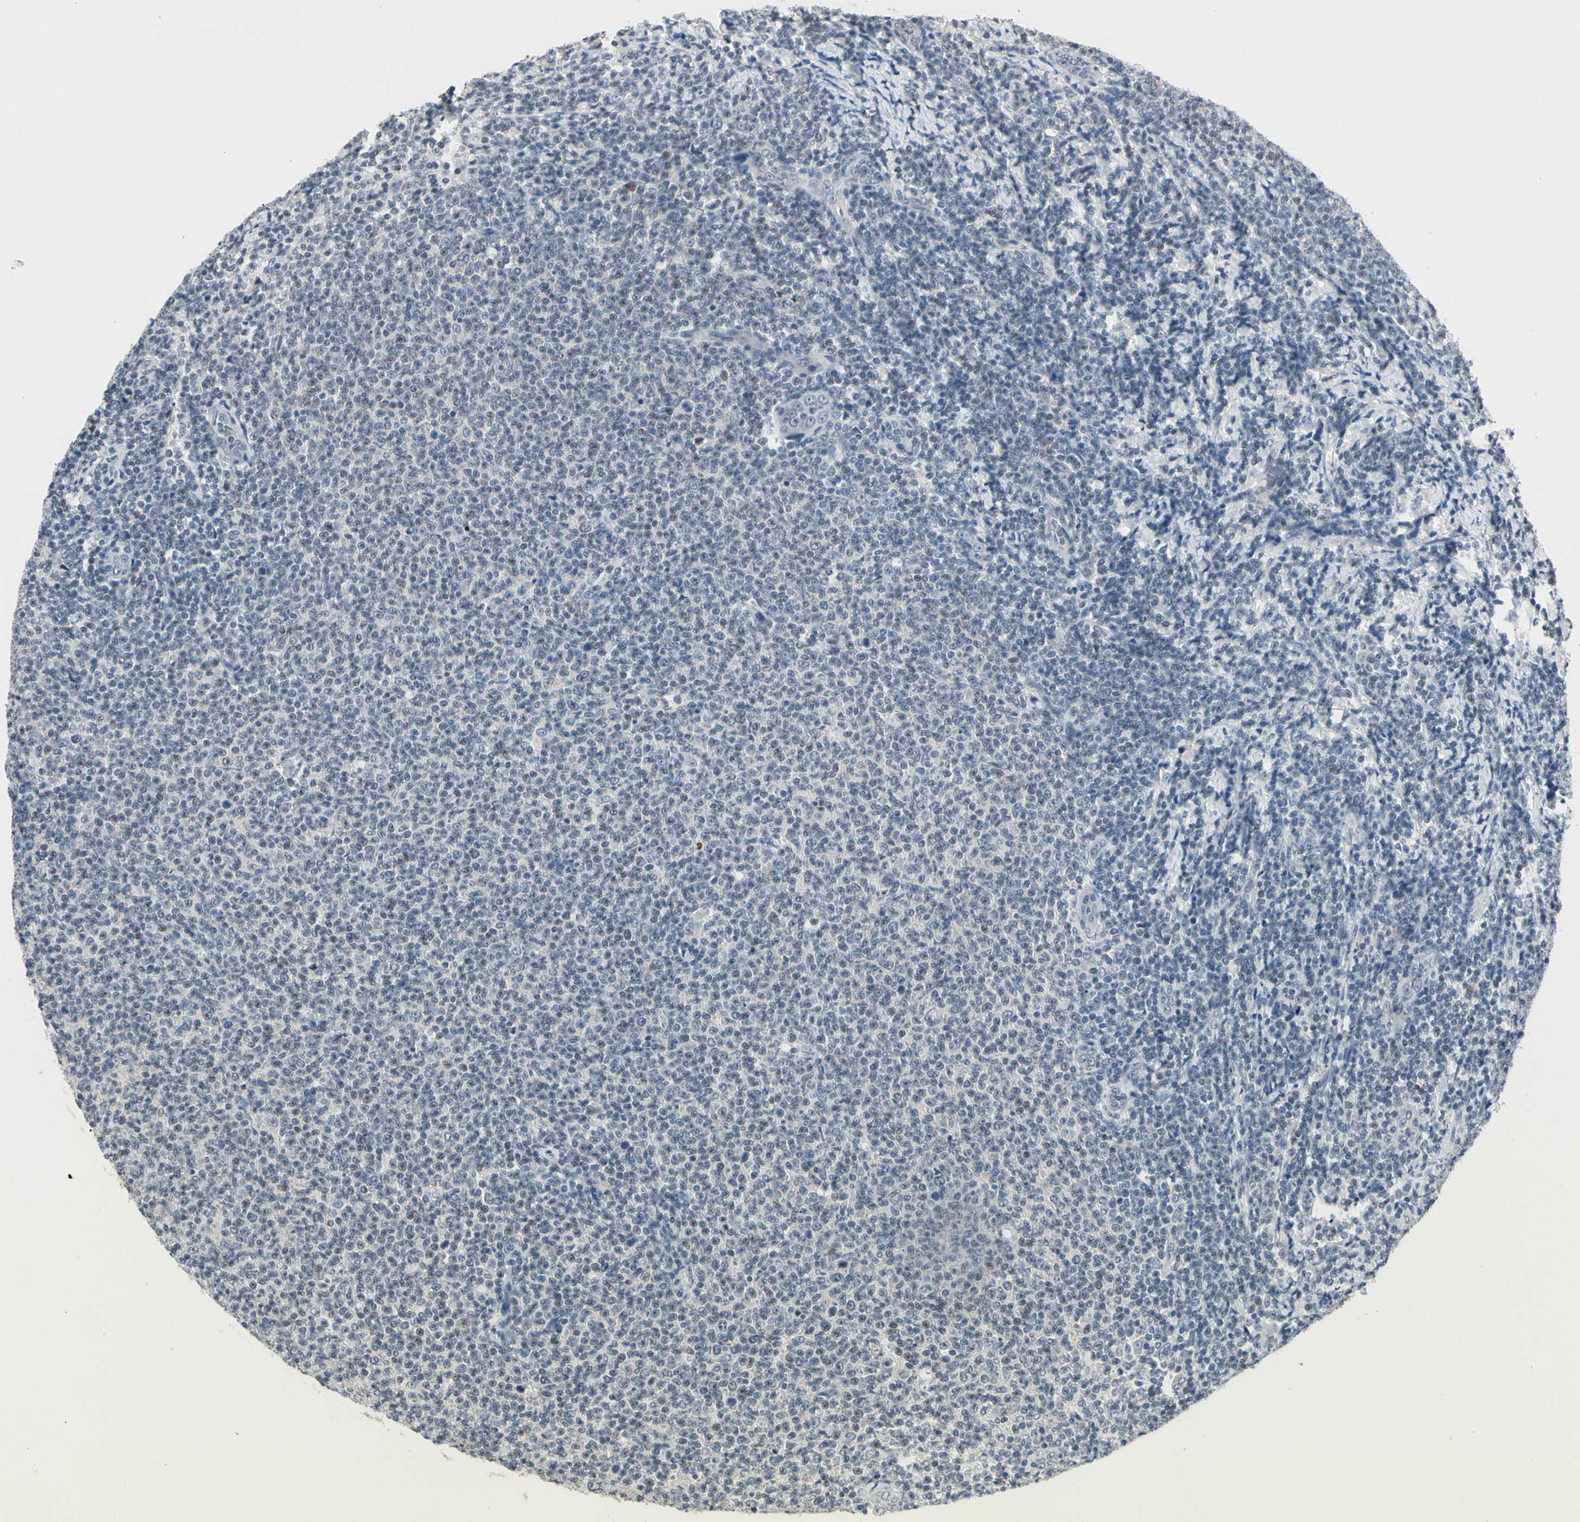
{"staining": {"intensity": "negative", "quantity": "none", "location": "none"}, "tissue": "lymphoma", "cell_type": "Tumor cells", "image_type": "cancer", "snomed": [{"axis": "morphology", "description": "Malignant lymphoma, non-Hodgkin's type, Low grade"}, {"axis": "topography", "description": "Lymph node"}], "caption": "Immunohistochemistry (IHC) image of neoplastic tissue: low-grade malignant lymphoma, non-Hodgkin's type stained with DAB (3,3'-diaminobenzidine) exhibits no significant protein positivity in tumor cells. (Brightfield microscopy of DAB immunohistochemistry (IHC) at high magnification).", "gene": "GREM1", "patient": {"sex": "male", "age": 66}}